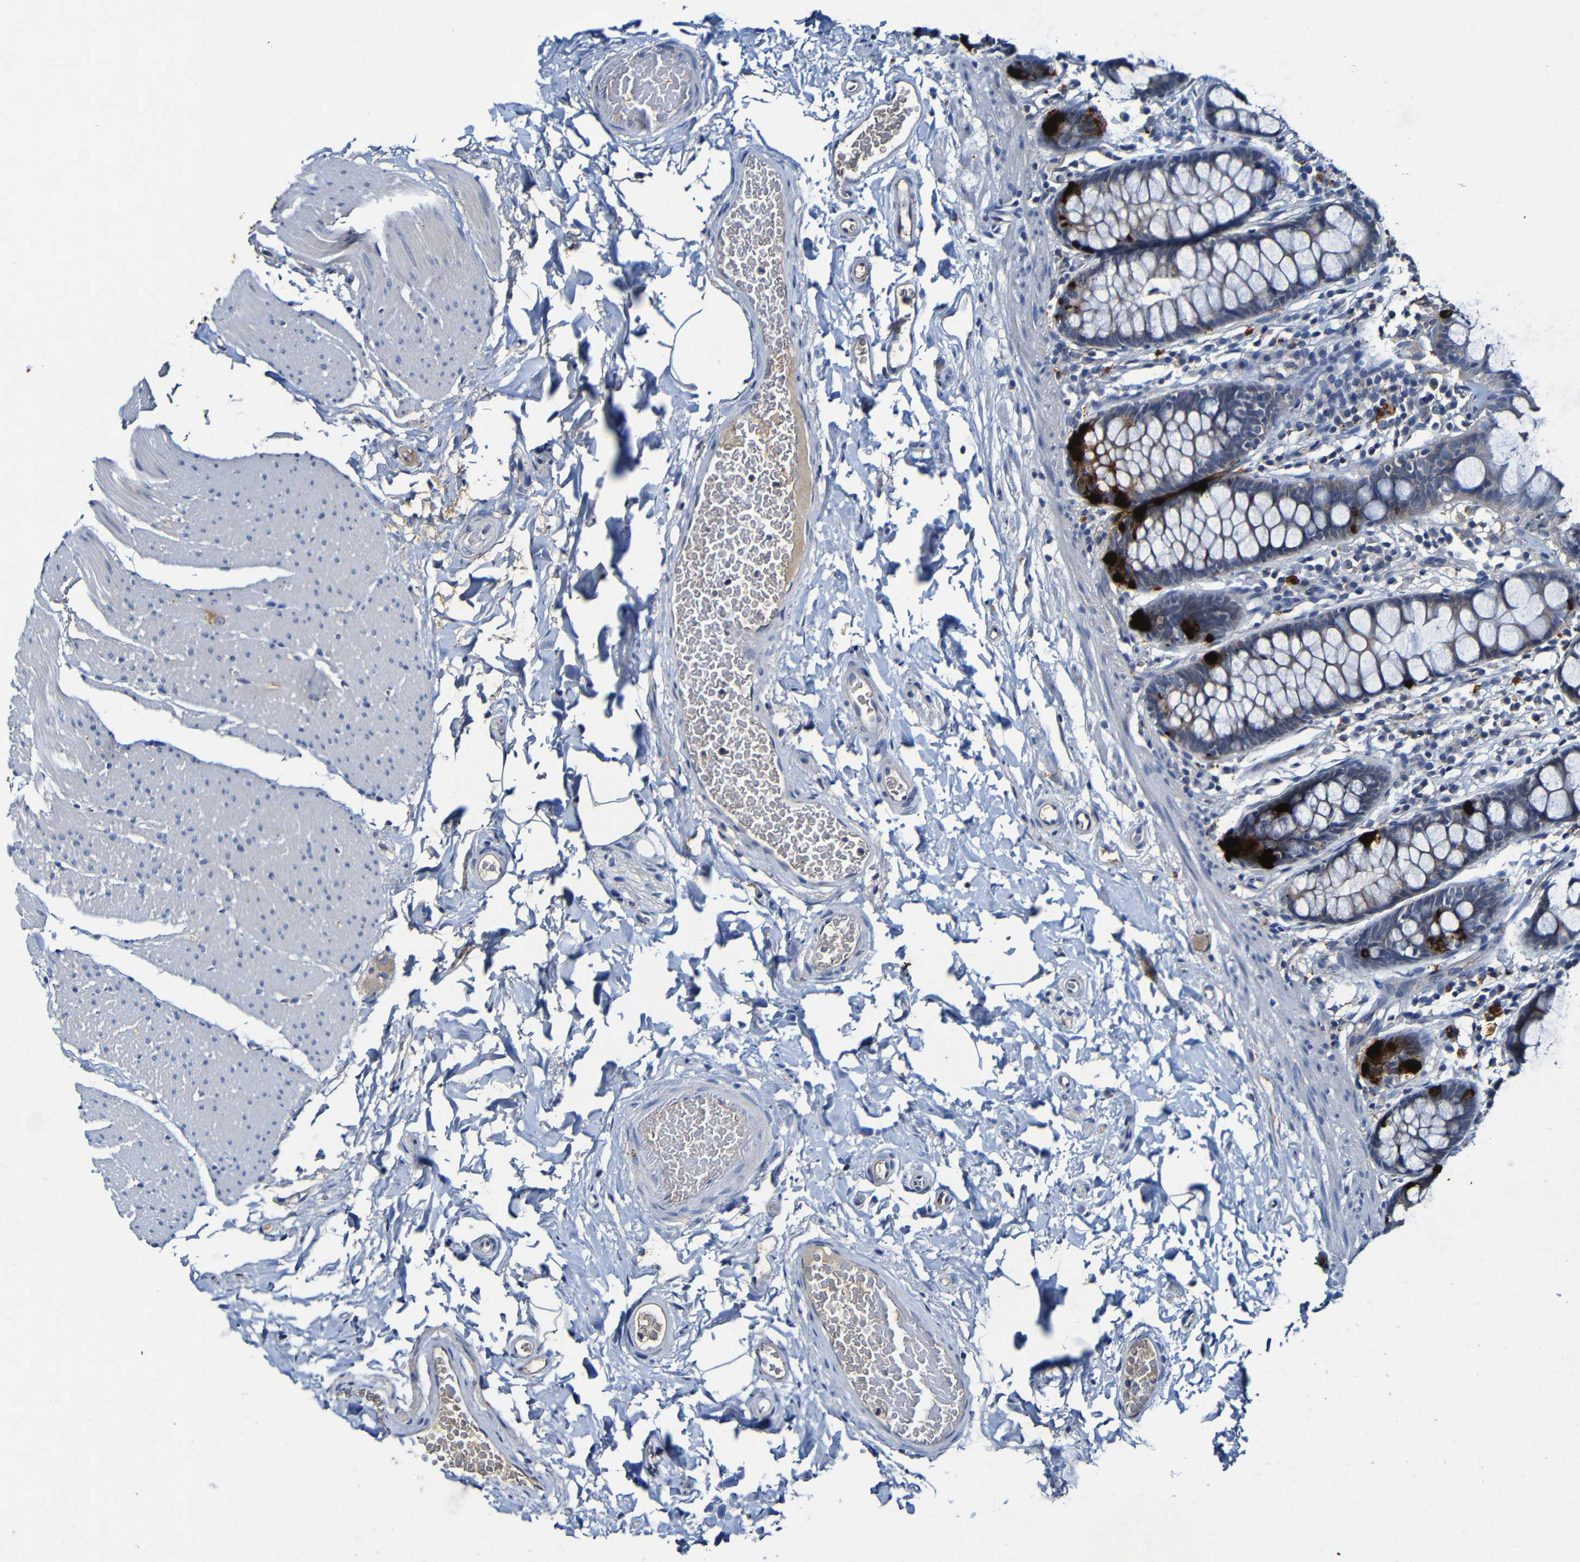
{"staining": {"intensity": "negative", "quantity": "none", "location": "none"}, "tissue": "colon", "cell_type": "Endothelial cells", "image_type": "normal", "snomed": [{"axis": "morphology", "description": "Normal tissue, NOS"}, {"axis": "topography", "description": "Colon"}], "caption": "The histopathology image displays no significant positivity in endothelial cells of colon. (DAB IHC with hematoxylin counter stain).", "gene": "LRRC70", "patient": {"sex": "female", "age": 80}}